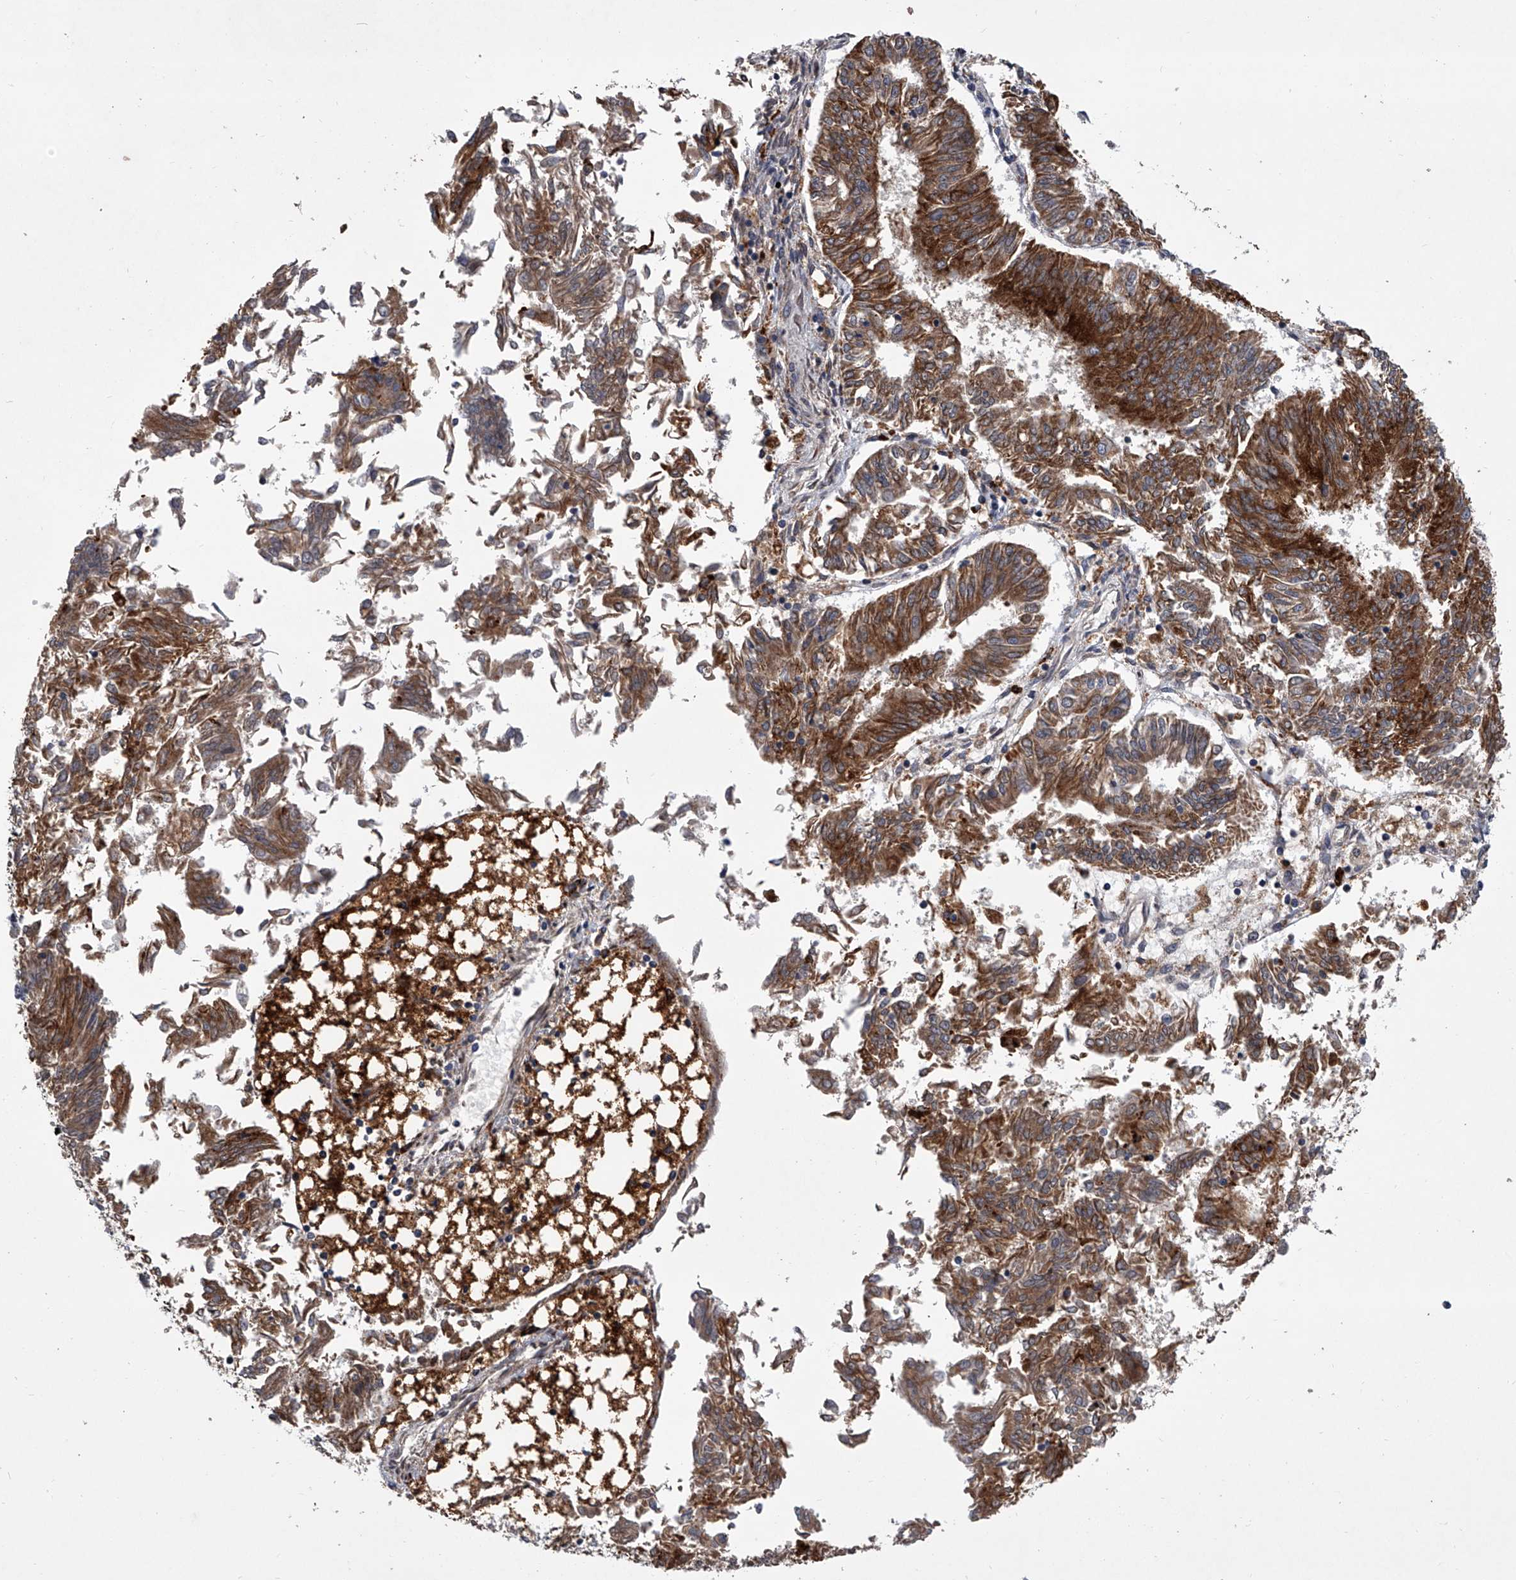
{"staining": {"intensity": "strong", "quantity": ">75%", "location": "cytoplasmic/membranous"}, "tissue": "endometrial cancer", "cell_type": "Tumor cells", "image_type": "cancer", "snomed": [{"axis": "morphology", "description": "Adenocarcinoma, NOS"}, {"axis": "topography", "description": "Endometrium"}], "caption": "Endometrial cancer stained for a protein (brown) shows strong cytoplasmic/membranous positive positivity in approximately >75% of tumor cells.", "gene": "TRIM8", "patient": {"sex": "female", "age": 58}}